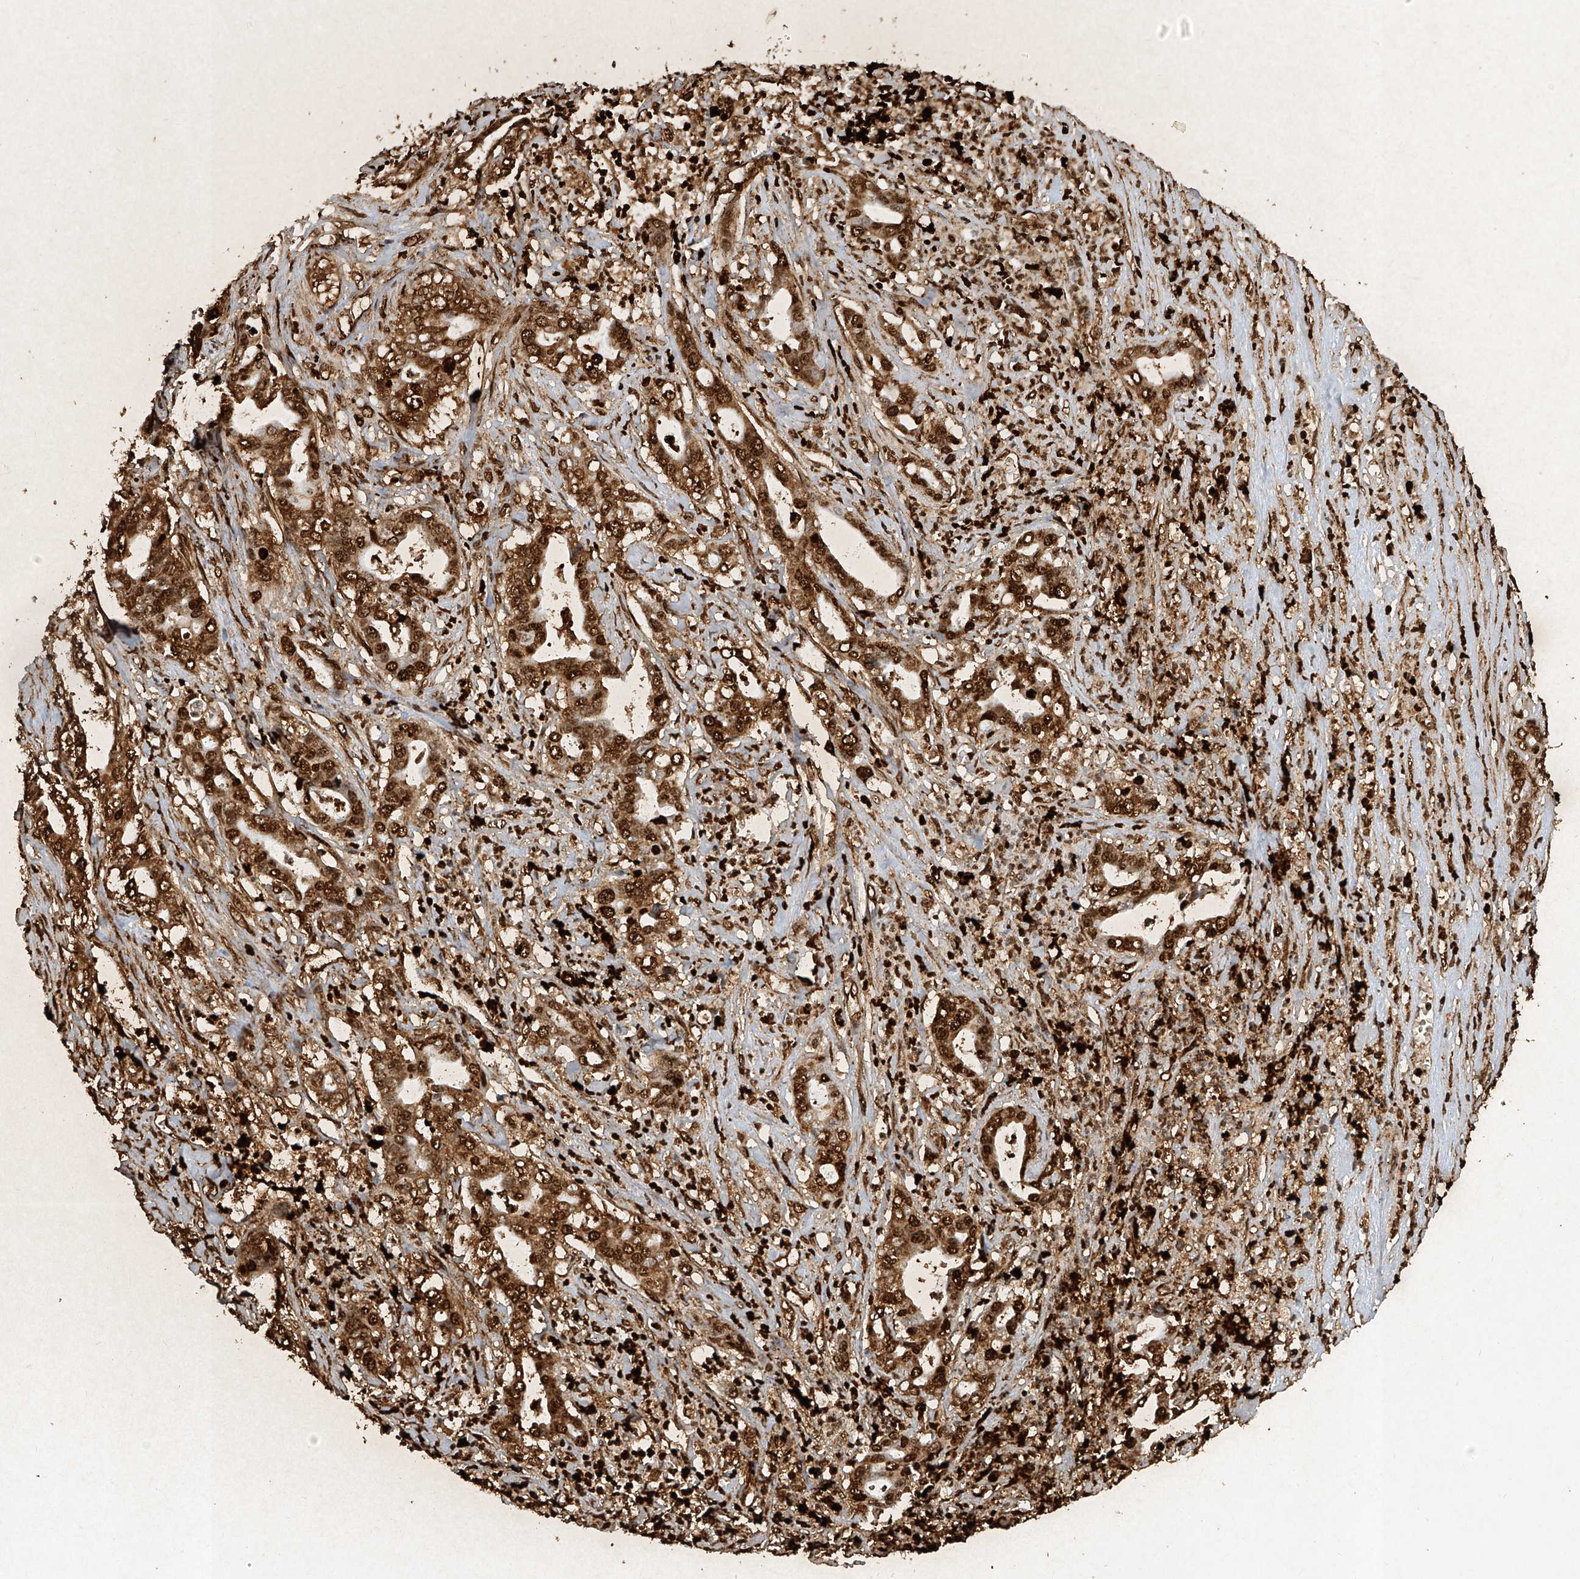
{"staining": {"intensity": "strong", "quantity": ">75%", "location": "cytoplasmic/membranous,nuclear"}, "tissue": "liver cancer", "cell_type": "Tumor cells", "image_type": "cancer", "snomed": [{"axis": "morphology", "description": "Cholangiocarcinoma"}, {"axis": "topography", "description": "Liver"}], "caption": "Protein staining by immunohistochemistry (IHC) demonstrates strong cytoplasmic/membranous and nuclear positivity in about >75% of tumor cells in liver cholangiocarcinoma.", "gene": "ATRIP", "patient": {"sex": "female", "age": 61}}